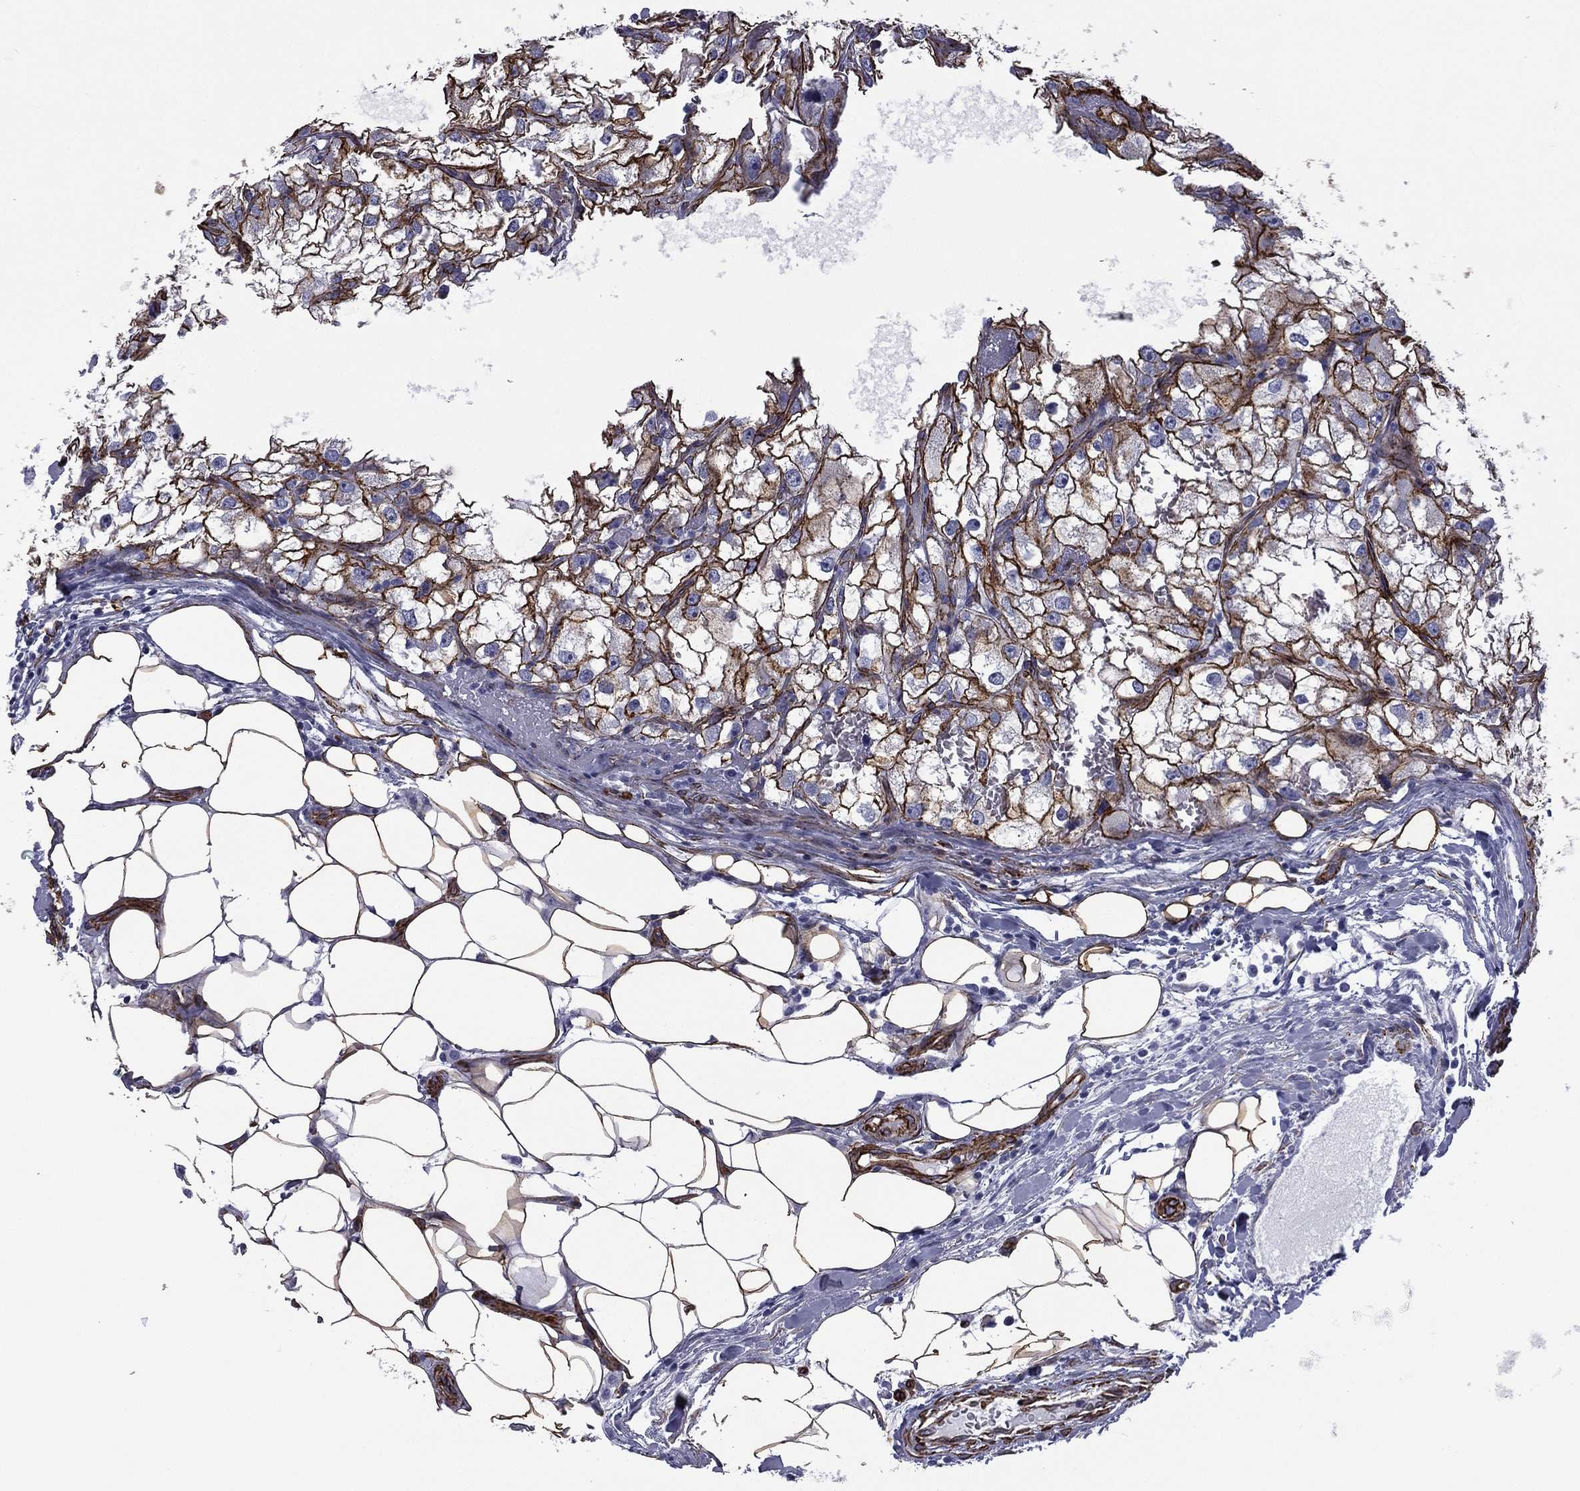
{"staining": {"intensity": "strong", "quantity": "25%-75%", "location": "cytoplasmic/membranous"}, "tissue": "renal cancer", "cell_type": "Tumor cells", "image_type": "cancer", "snomed": [{"axis": "morphology", "description": "Adenocarcinoma, NOS"}, {"axis": "topography", "description": "Kidney"}], "caption": "The photomicrograph exhibits staining of adenocarcinoma (renal), revealing strong cytoplasmic/membranous protein expression (brown color) within tumor cells. (Stains: DAB (3,3'-diaminobenzidine) in brown, nuclei in blue, Microscopy: brightfield microscopy at high magnification).", "gene": "CAVIN3", "patient": {"sex": "male", "age": 59}}